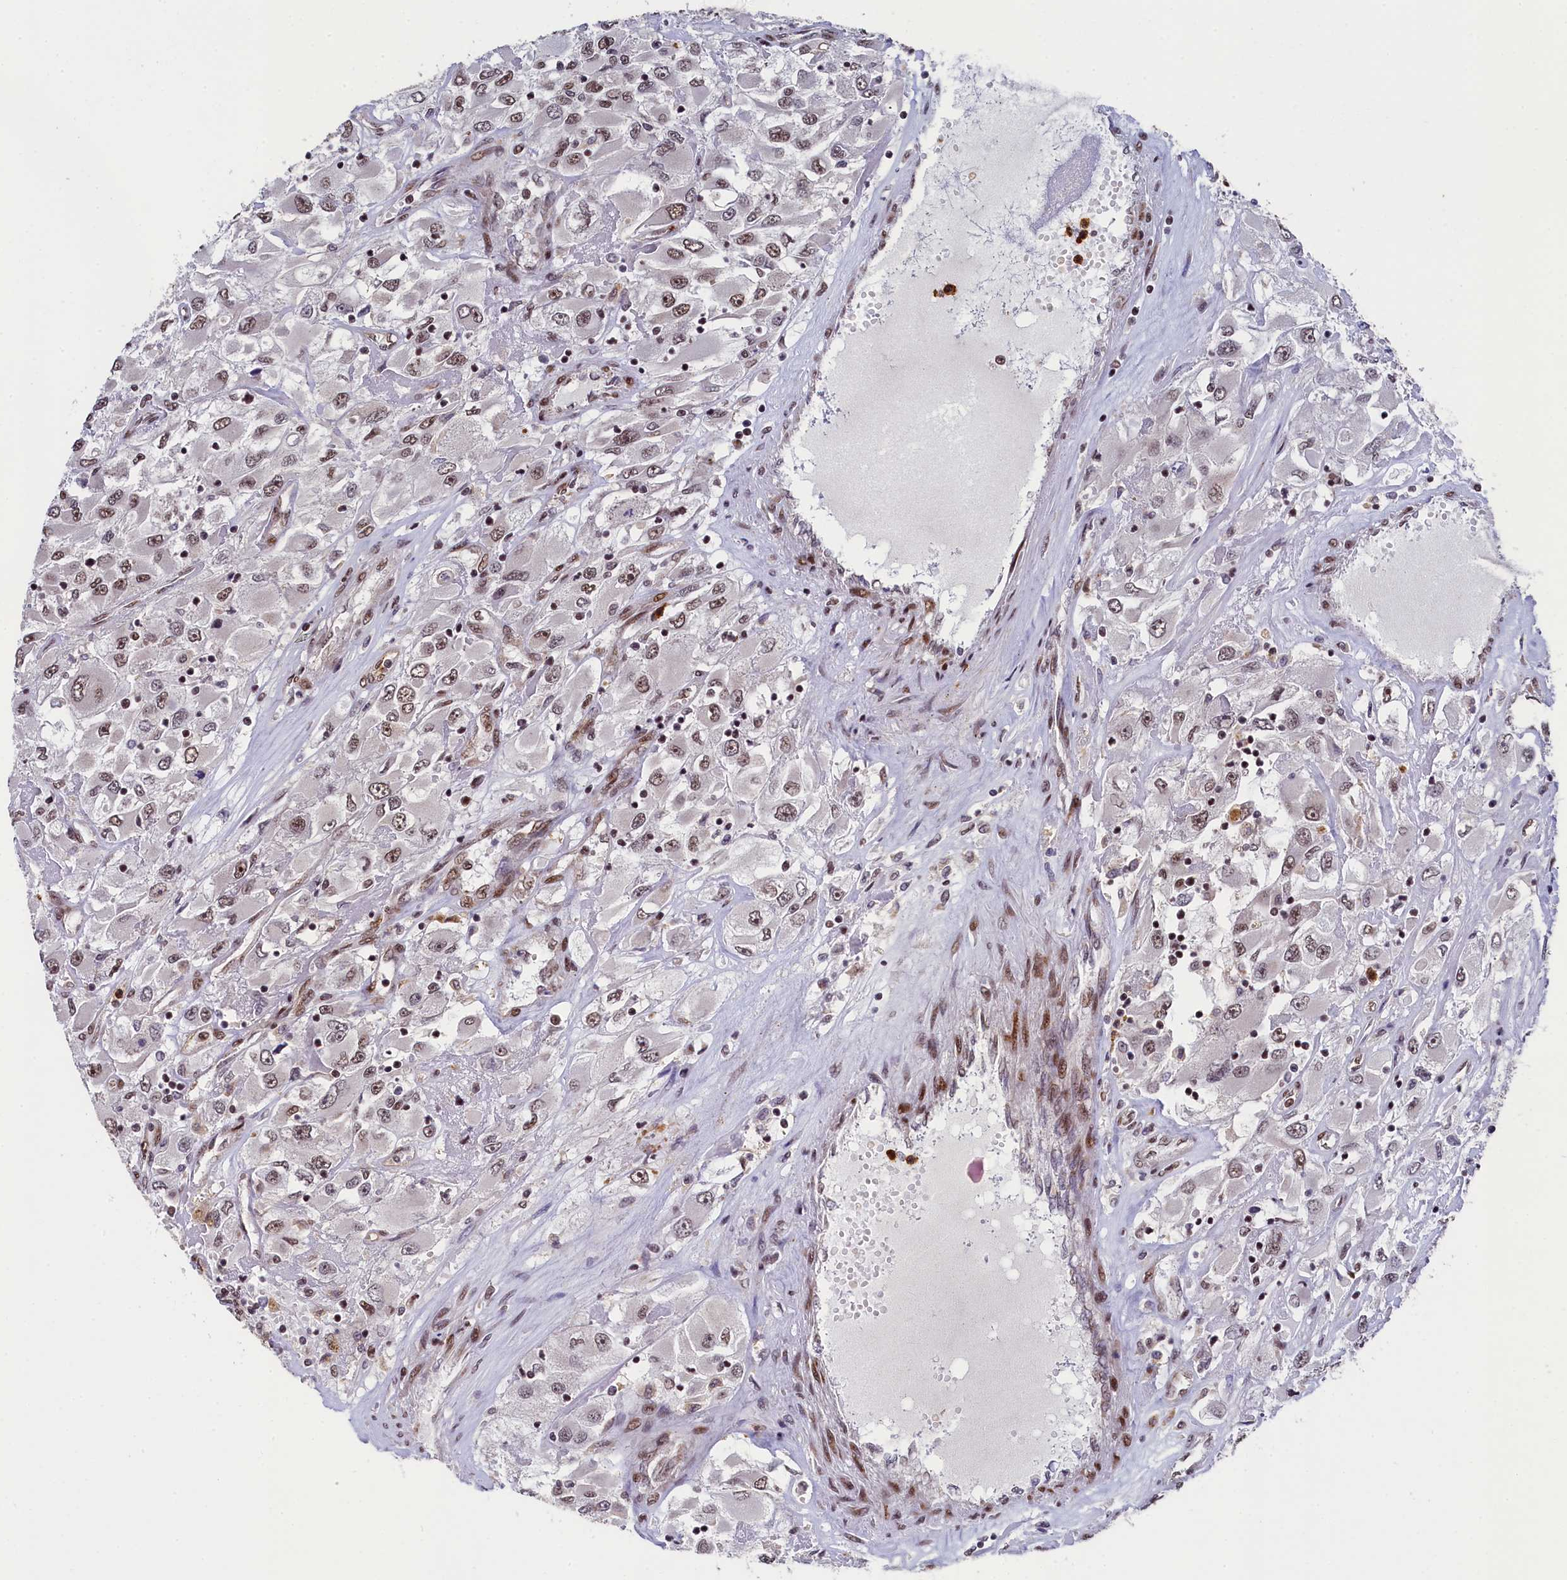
{"staining": {"intensity": "moderate", "quantity": ">75%", "location": "nuclear"}, "tissue": "renal cancer", "cell_type": "Tumor cells", "image_type": "cancer", "snomed": [{"axis": "morphology", "description": "Adenocarcinoma, NOS"}, {"axis": "topography", "description": "Kidney"}], "caption": "Human renal cancer stained for a protein (brown) displays moderate nuclear positive expression in about >75% of tumor cells.", "gene": "ADIG", "patient": {"sex": "female", "age": 52}}